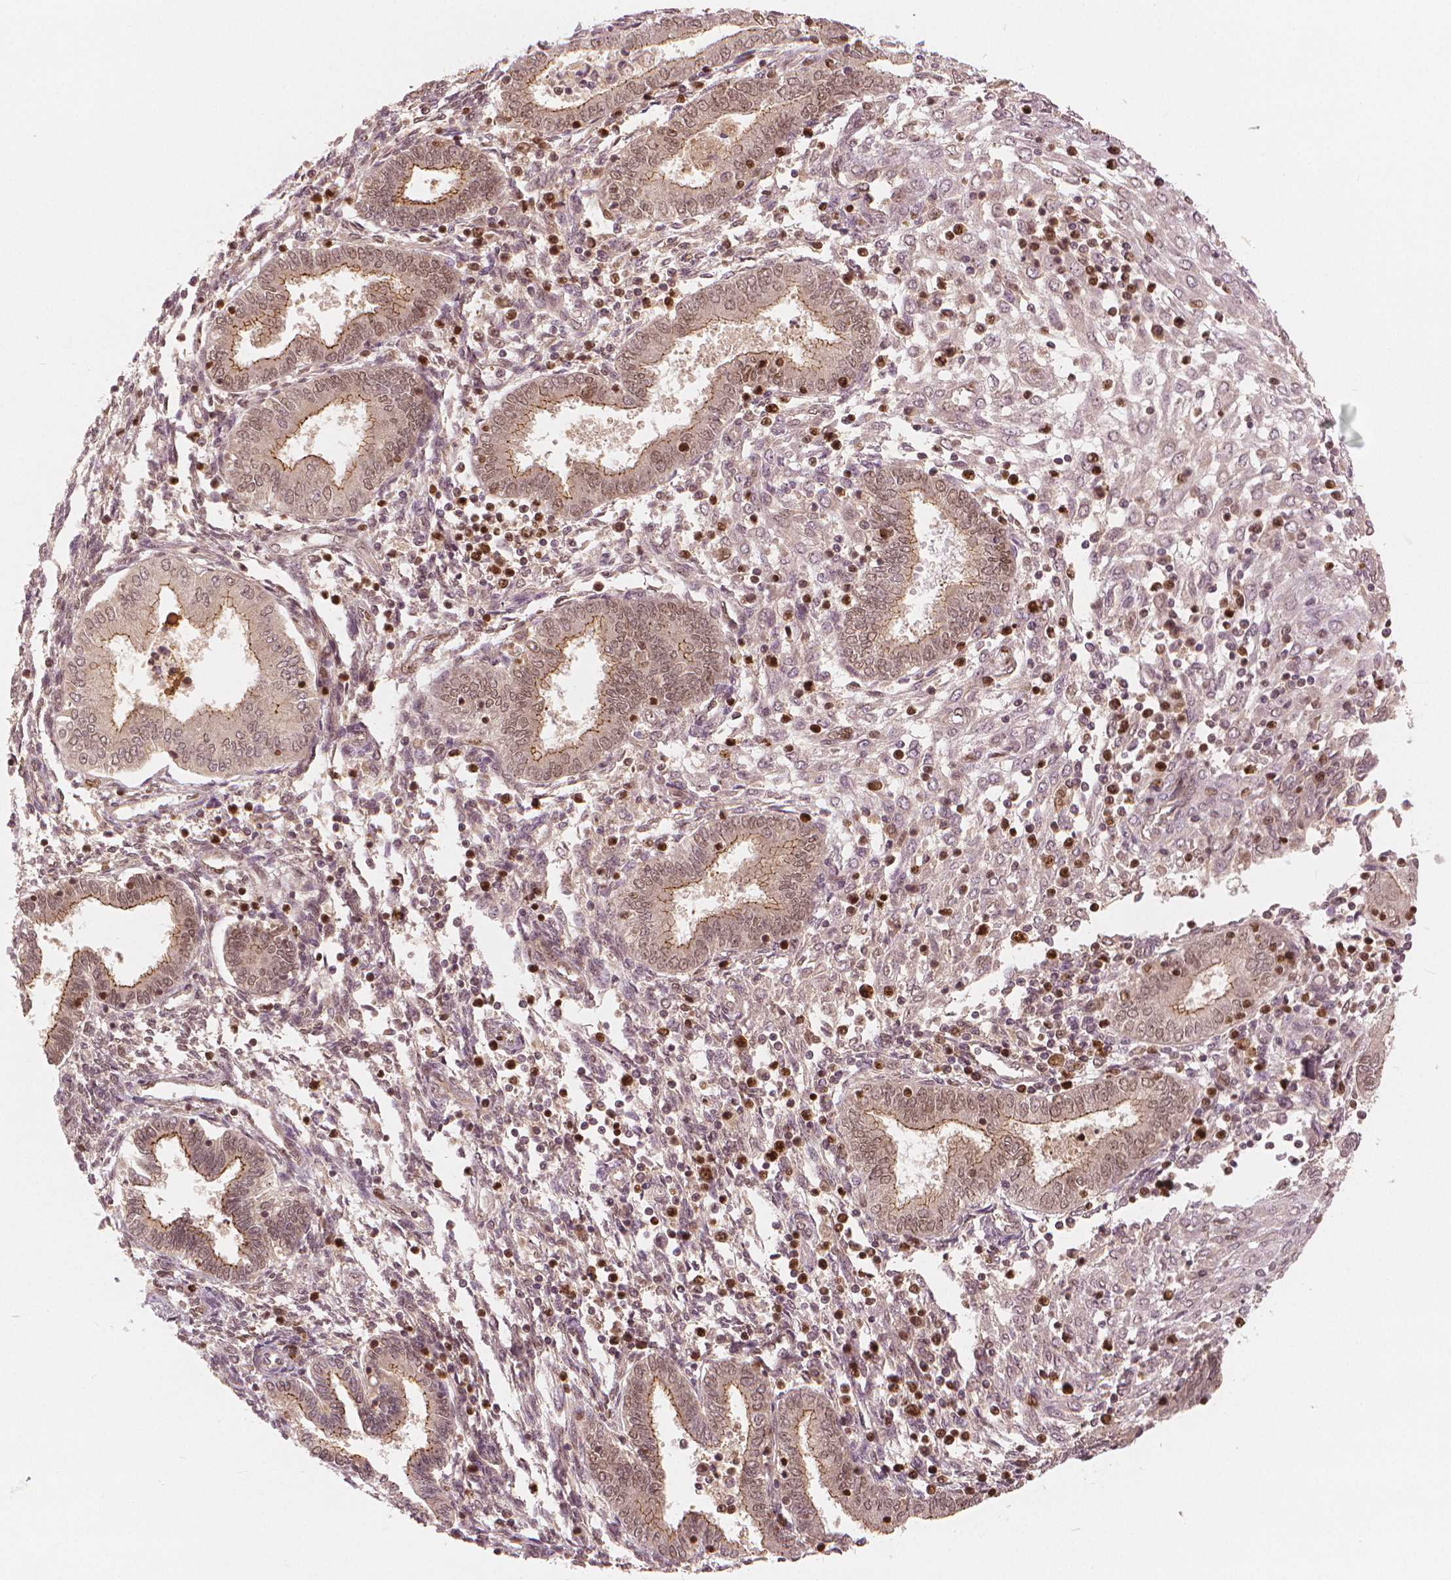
{"staining": {"intensity": "strong", "quantity": "<25%", "location": "nuclear"}, "tissue": "endometrium", "cell_type": "Cells in endometrial stroma", "image_type": "normal", "snomed": [{"axis": "morphology", "description": "Normal tissue, NOS"}, {"axis": "topography", "description": "Endometrium"}], "caption": "Protein positivity by immunohistochemistry (IHC) exhibits strong nuclear staining in about <25% of cells in endometrial stroma in unremarkable endometrium.", "gene": "NSD2", "patient": {"sex": "female", "age": 42}}